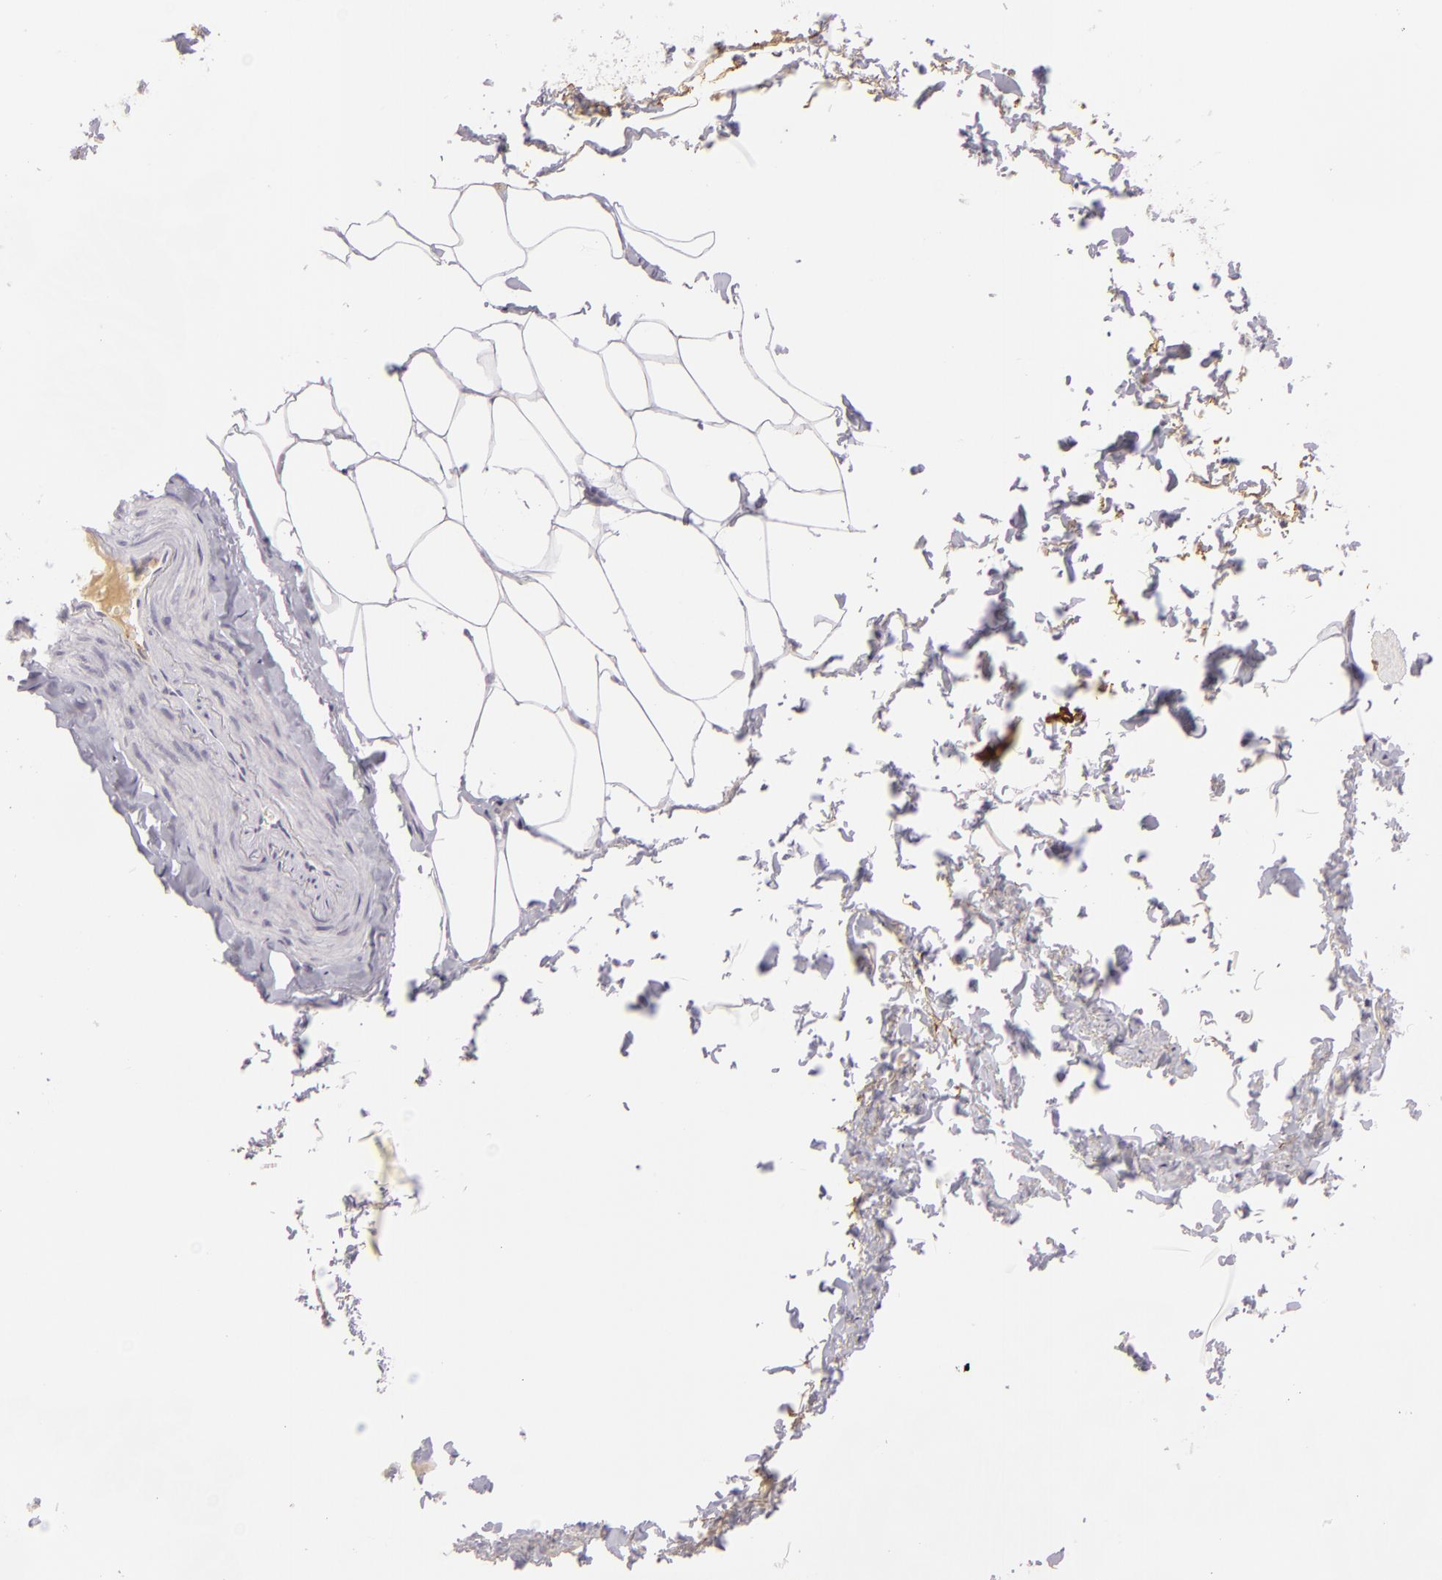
{"staining": {"intensity": "negative", "quantity": "none", "location": "none"}, "tissue": "adipose tissue", "cell_type": "Adipocytes", "image_type": "normal", "snomed": [{"axis": "morphology", "description": "Normal tissue, NOS"}, {"axis": "topography", "description": "Soft tissue"}, {"axis": "topography", "description": "Peripheral nerve tissue"}], "caption": "High magnification brightfield microscopy of unremarkable adipose tissue stained with DAB (3,3'-diaminobenzidine) (brown) and counterstained with hematoxylin (blue): adipocytes show no significant expression.", "gene": "CTNNB1", "patient": {"sex": "female", "age": 68}}